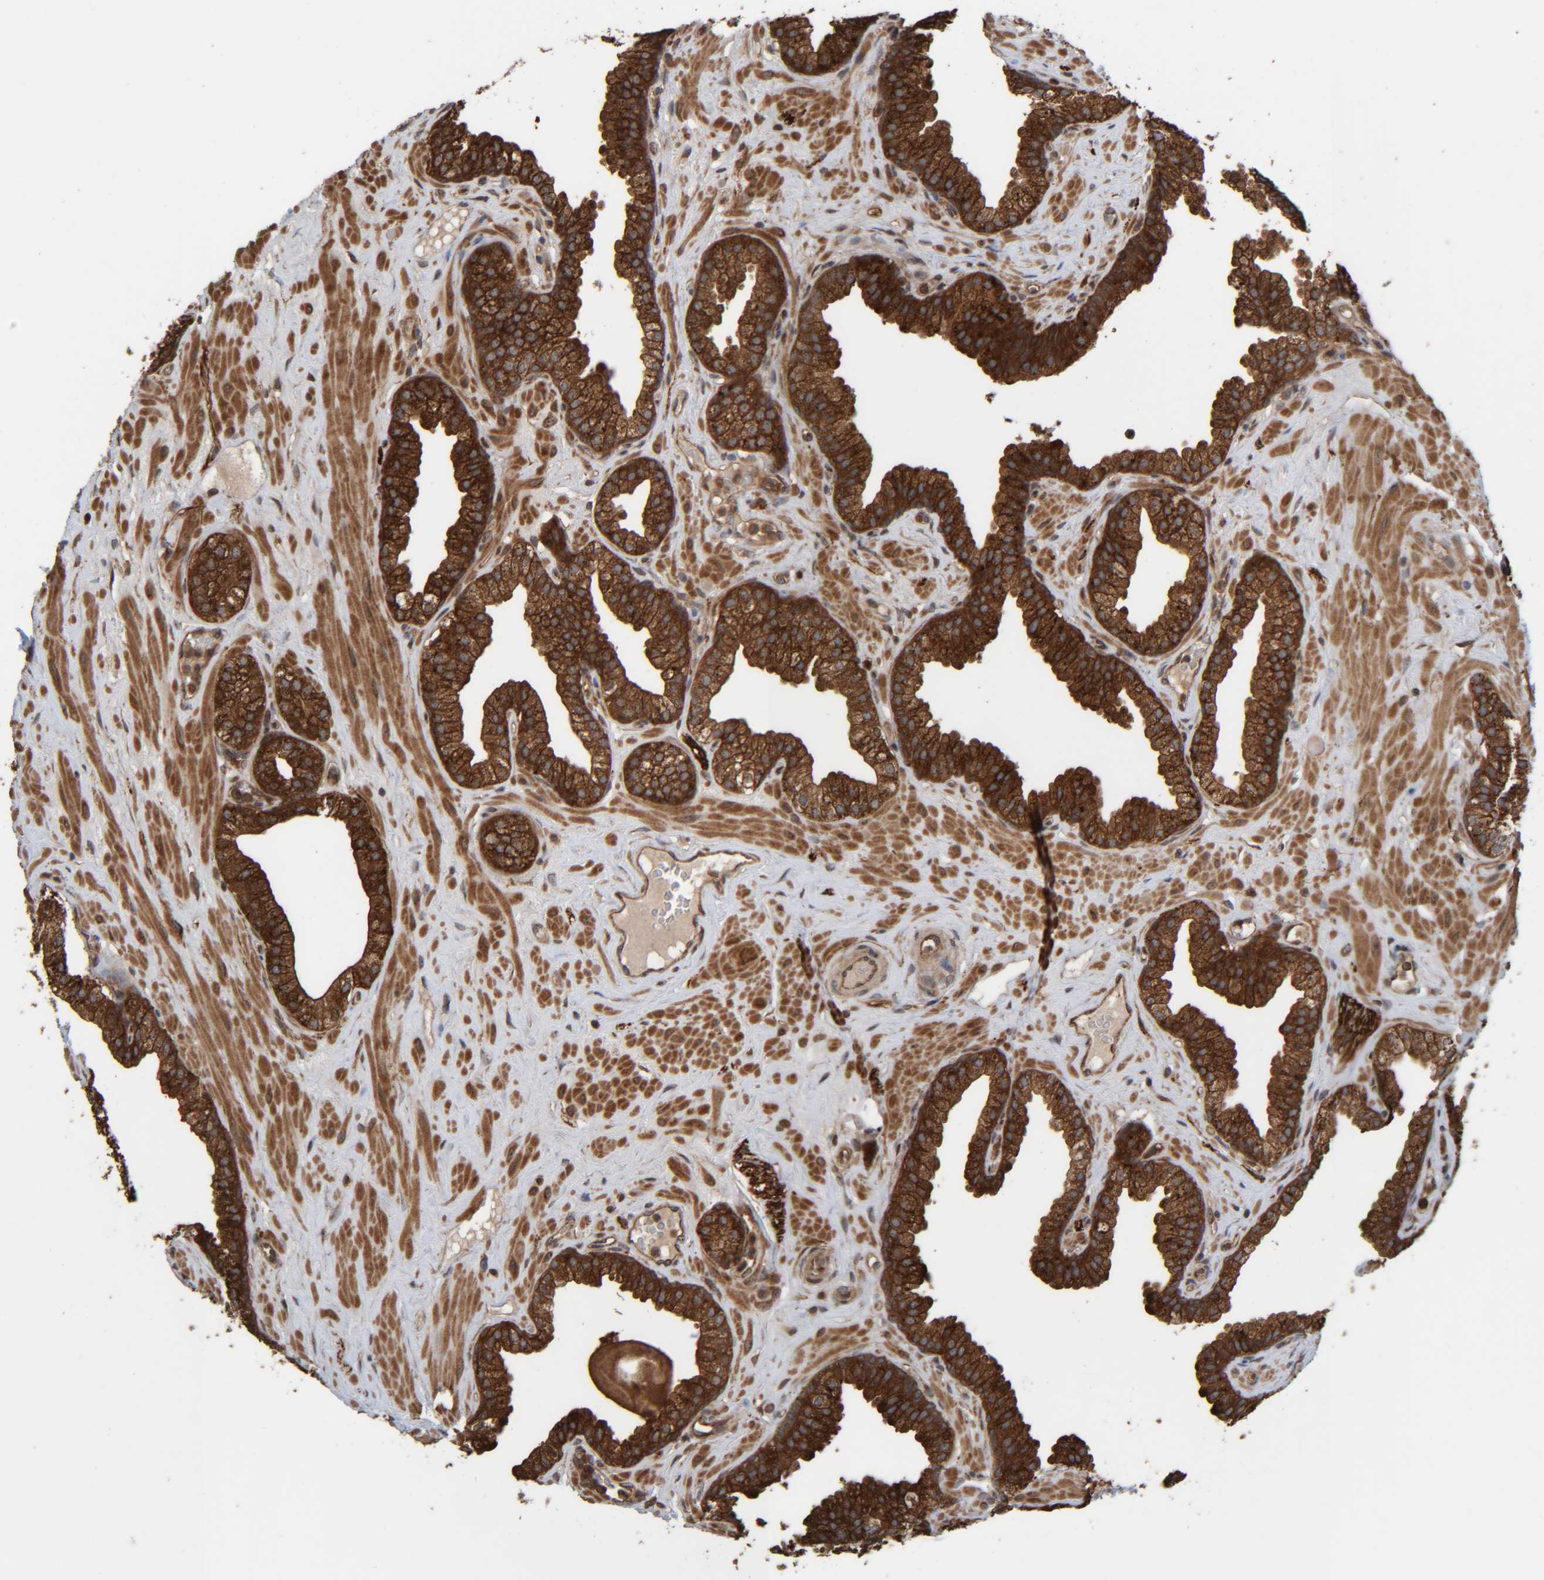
{"staining": {"intensity": "strong", "quantity": ">75%", "location": "cytoplasmic/membranous"}, "tissue": "prostate", "cell_type": "Glandular cells", "image_type": "normal", "snomed": [{"axis": "morphology", "description": "Normal tissue, NOS"}, {"axis": "morphology", "description": "Urothelial carcinoma, Low grade"}, {"axis": "topography", "description": "Urinary bladder"}, {"axis": "topography", "description": "Prostate"}], "caption": "Human prostate stained for a protein (brown) displays strong cytoplasmic/membranous positive expression in approximately >75% of glandular cells.", "gene": "CCDC57", "patient": {"sex": "male", "age": 60}}